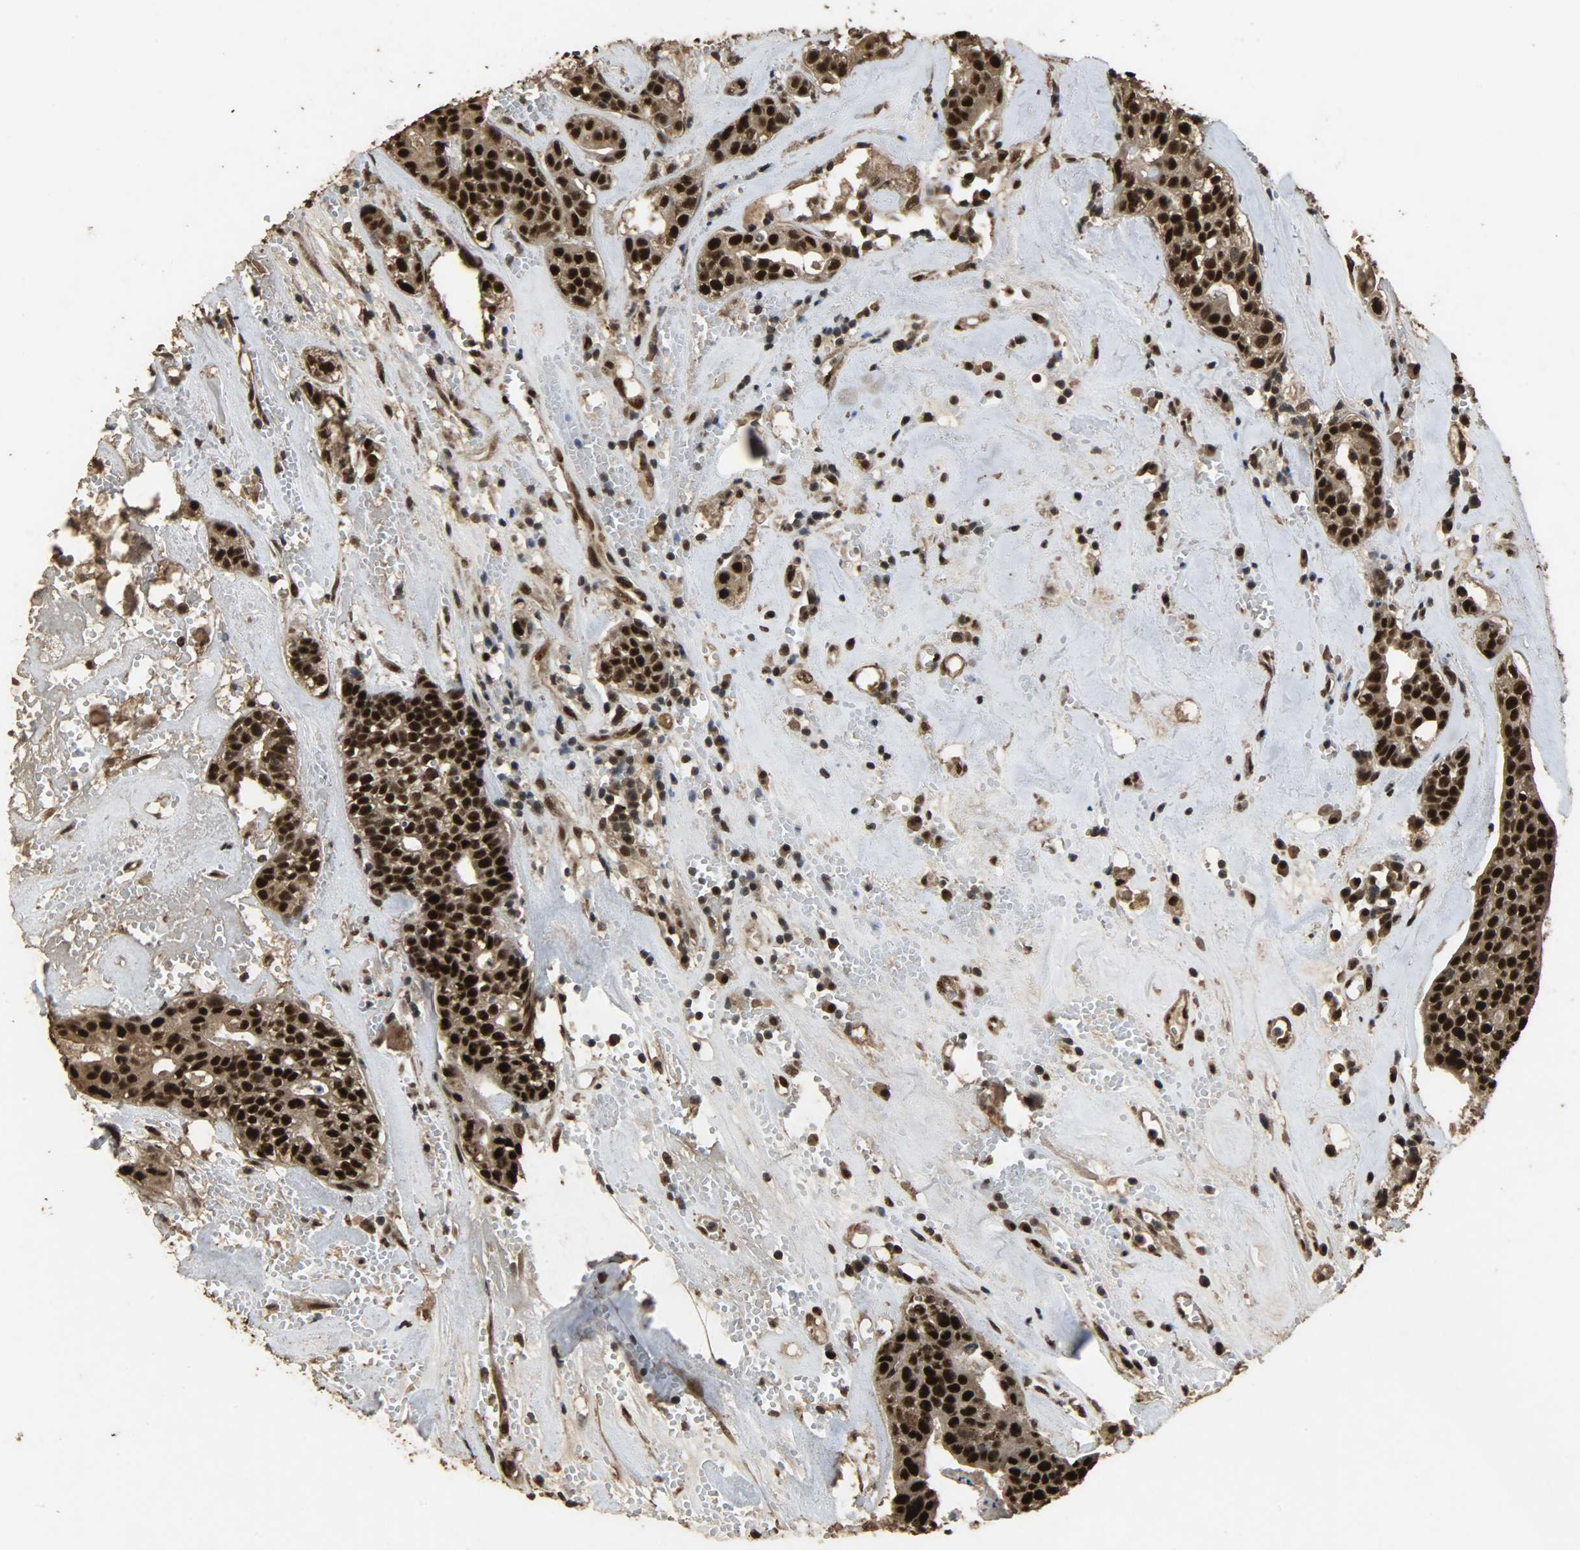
{"staining": {"intensity": "strong", "quantity": ">75%", "location": "cytoplasmic/membranous,nuclear"}, "tissue": "head and neck cancer", "cell_type": "Tumor cells", "image_type": "cancer", "snomed": [{"axis": "morphology", "description": "Adenocarcinoma, NOS"}, {"axis": "topography", "description": "Salivary gland"}, {"axis": "topography", "description": "Head-Neck"}], "caption": "The micrograph shows staining of adenocarcinoma (head and neck), revealing strong cytoplasmic/membranous and nuclear protein positivity (brown color) within tumor cells.", "gene": "CCNT2", "patient": {"sex": "female", "age": 65}}